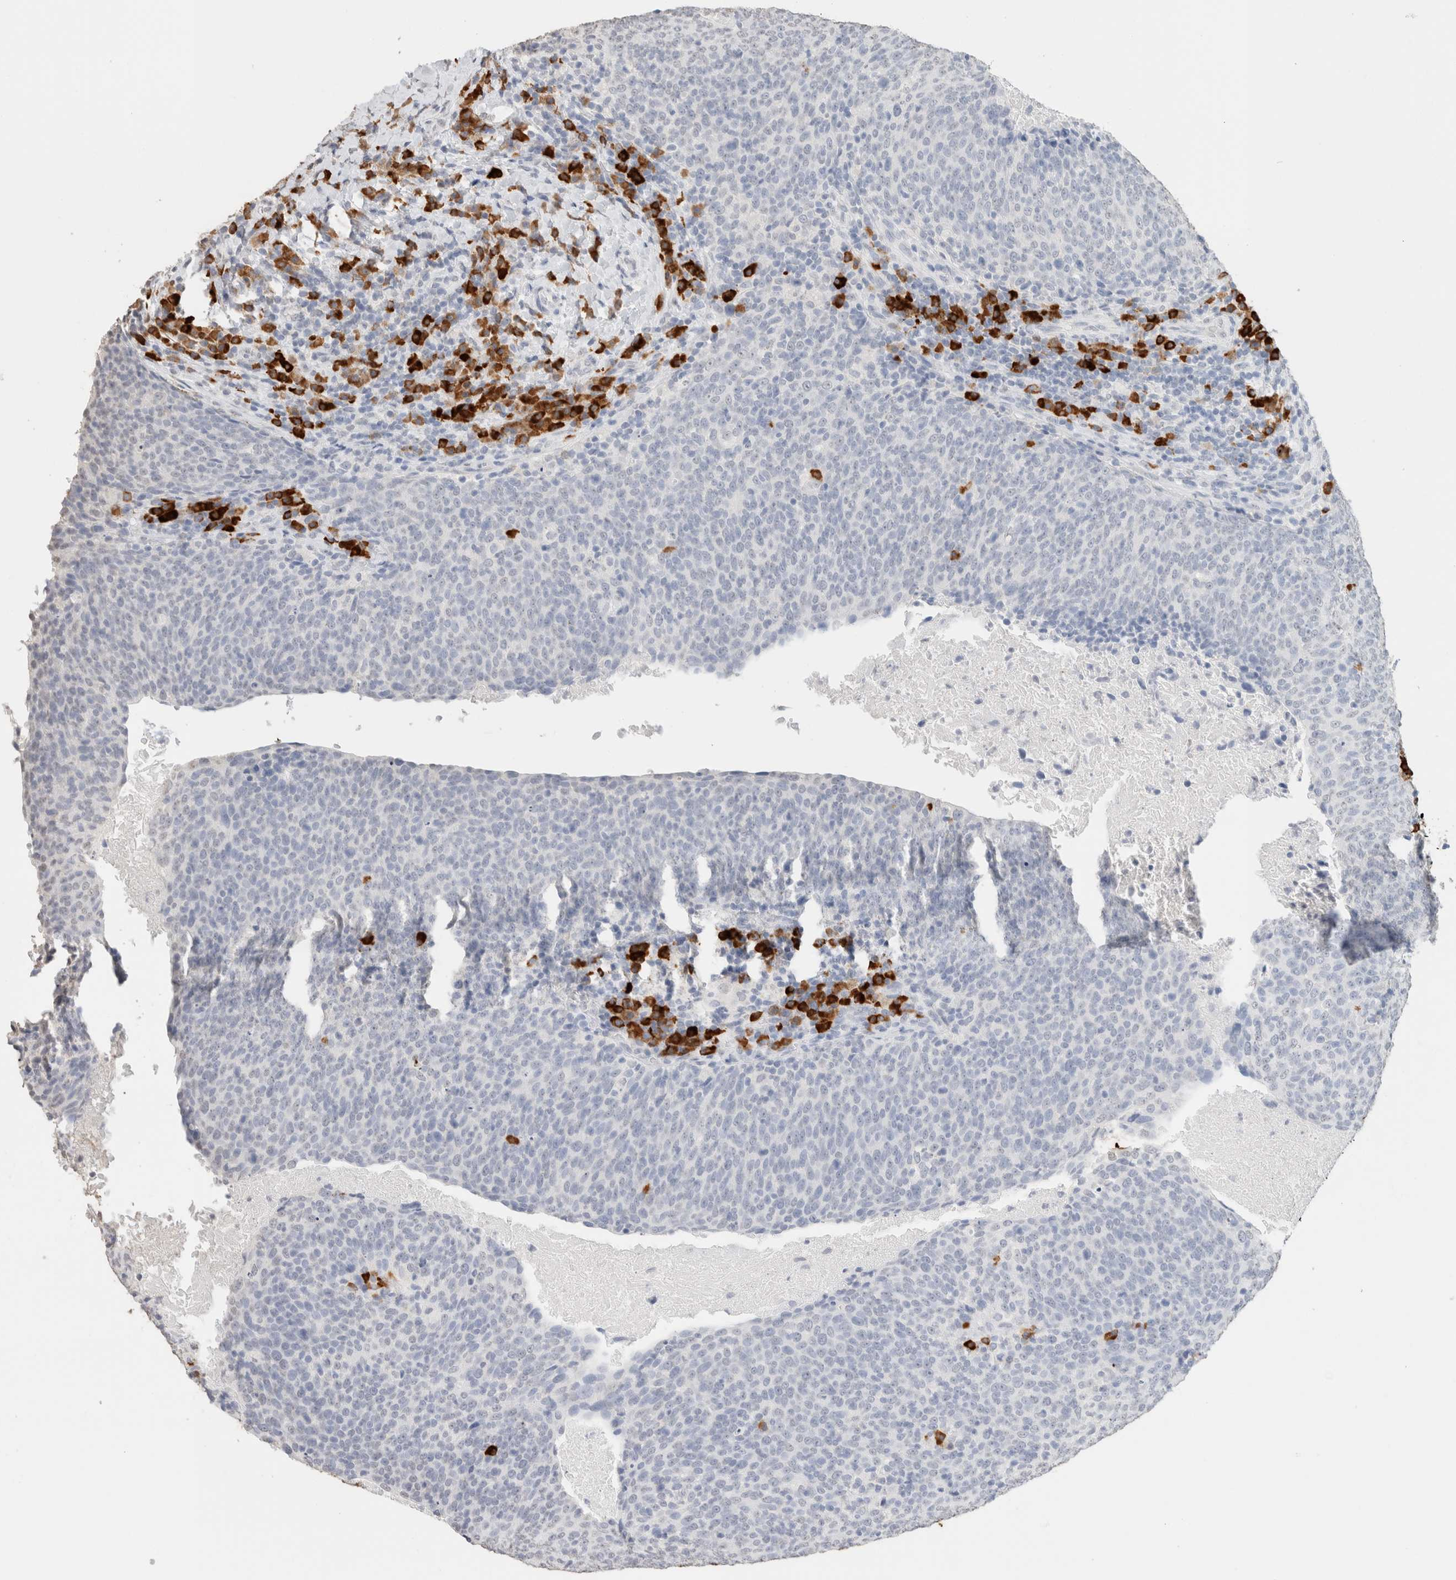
{"staining": {"intensity": "negative", "quantity": "none", "location": "none"}, "tissue": "head and neck cancer", "cell_type": "Tumor cells", "image_type": "cancer", "snomed": [{"axis": "morphology", "description": "Squamous cell carcinoma, NOS"}, {"axis": "morphology", "description": "Squamous cell carcinoma, metastatic, NOS"}, {"axis": "topography", "description": "Lymph node"}, {"axis": "topography", "description": "Head-Neck"}], "caption": "Immunohistochemistry (IHC) of head and neck cancer shows no staining in tumor cells.", "gene": "CD80", "patient": {"sex": "male", "age": 62}}